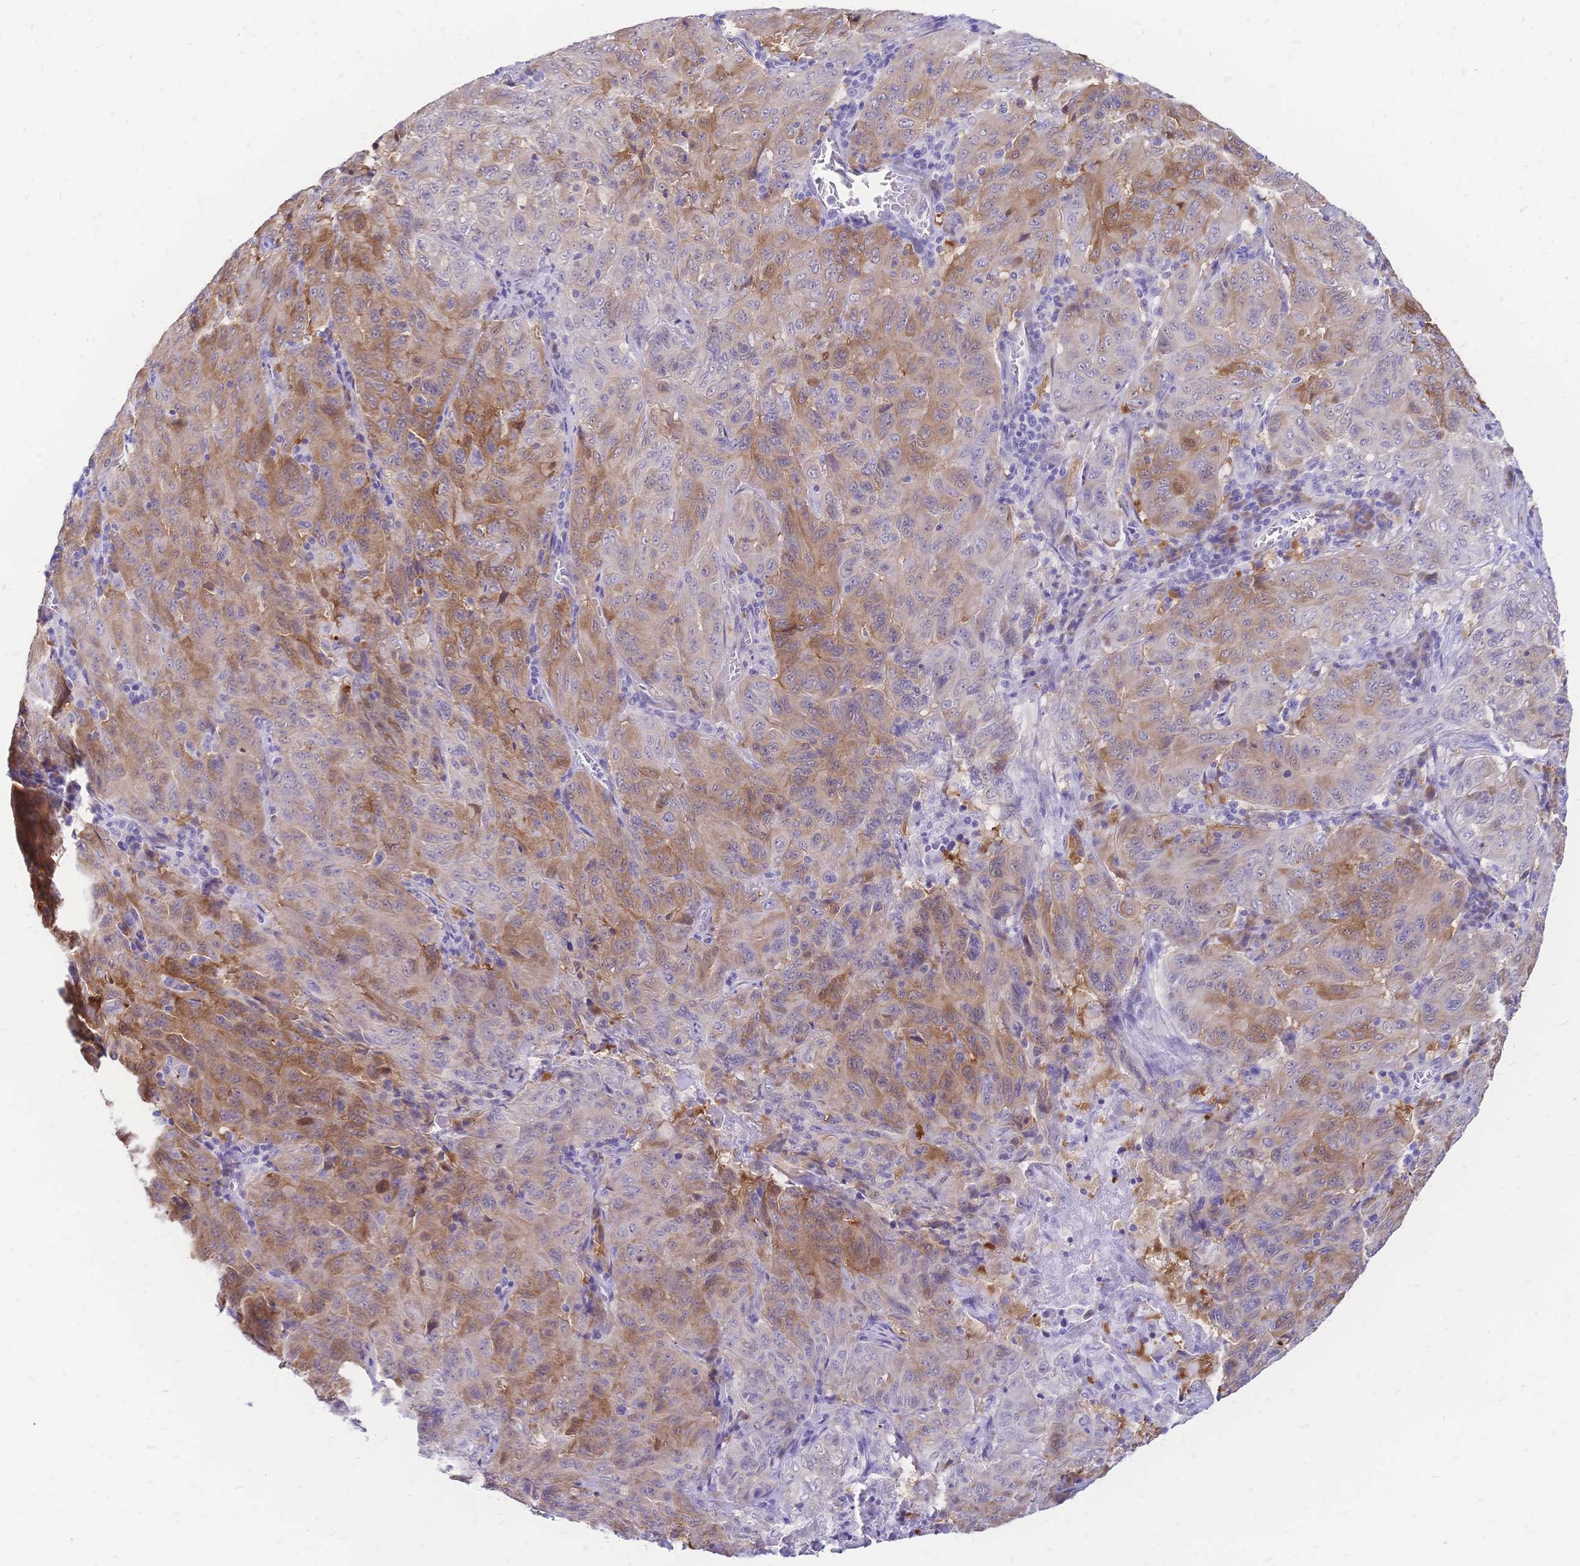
{"staining": {"intensity": "moderate", "quantity": ">75%", "location": "cytoplasmic/membranous"}, "tissue": "pancreatic cancer", "cell_type": "Tumor cells", "image_type": "cancer", "snomed": [{"axis": "morphology", "description": "Adenocarcinoma, NOS"}, {"axis": "topography", "description": "Pancreas"}], "caption": "Tumor cells display moderate cytoplasmic/membranous staining in approximately >75% of cells in pancreatic cancer (adenocarcinoma).", "gene": "GRB7", "patient": {"sex": "male", "age": 63}}